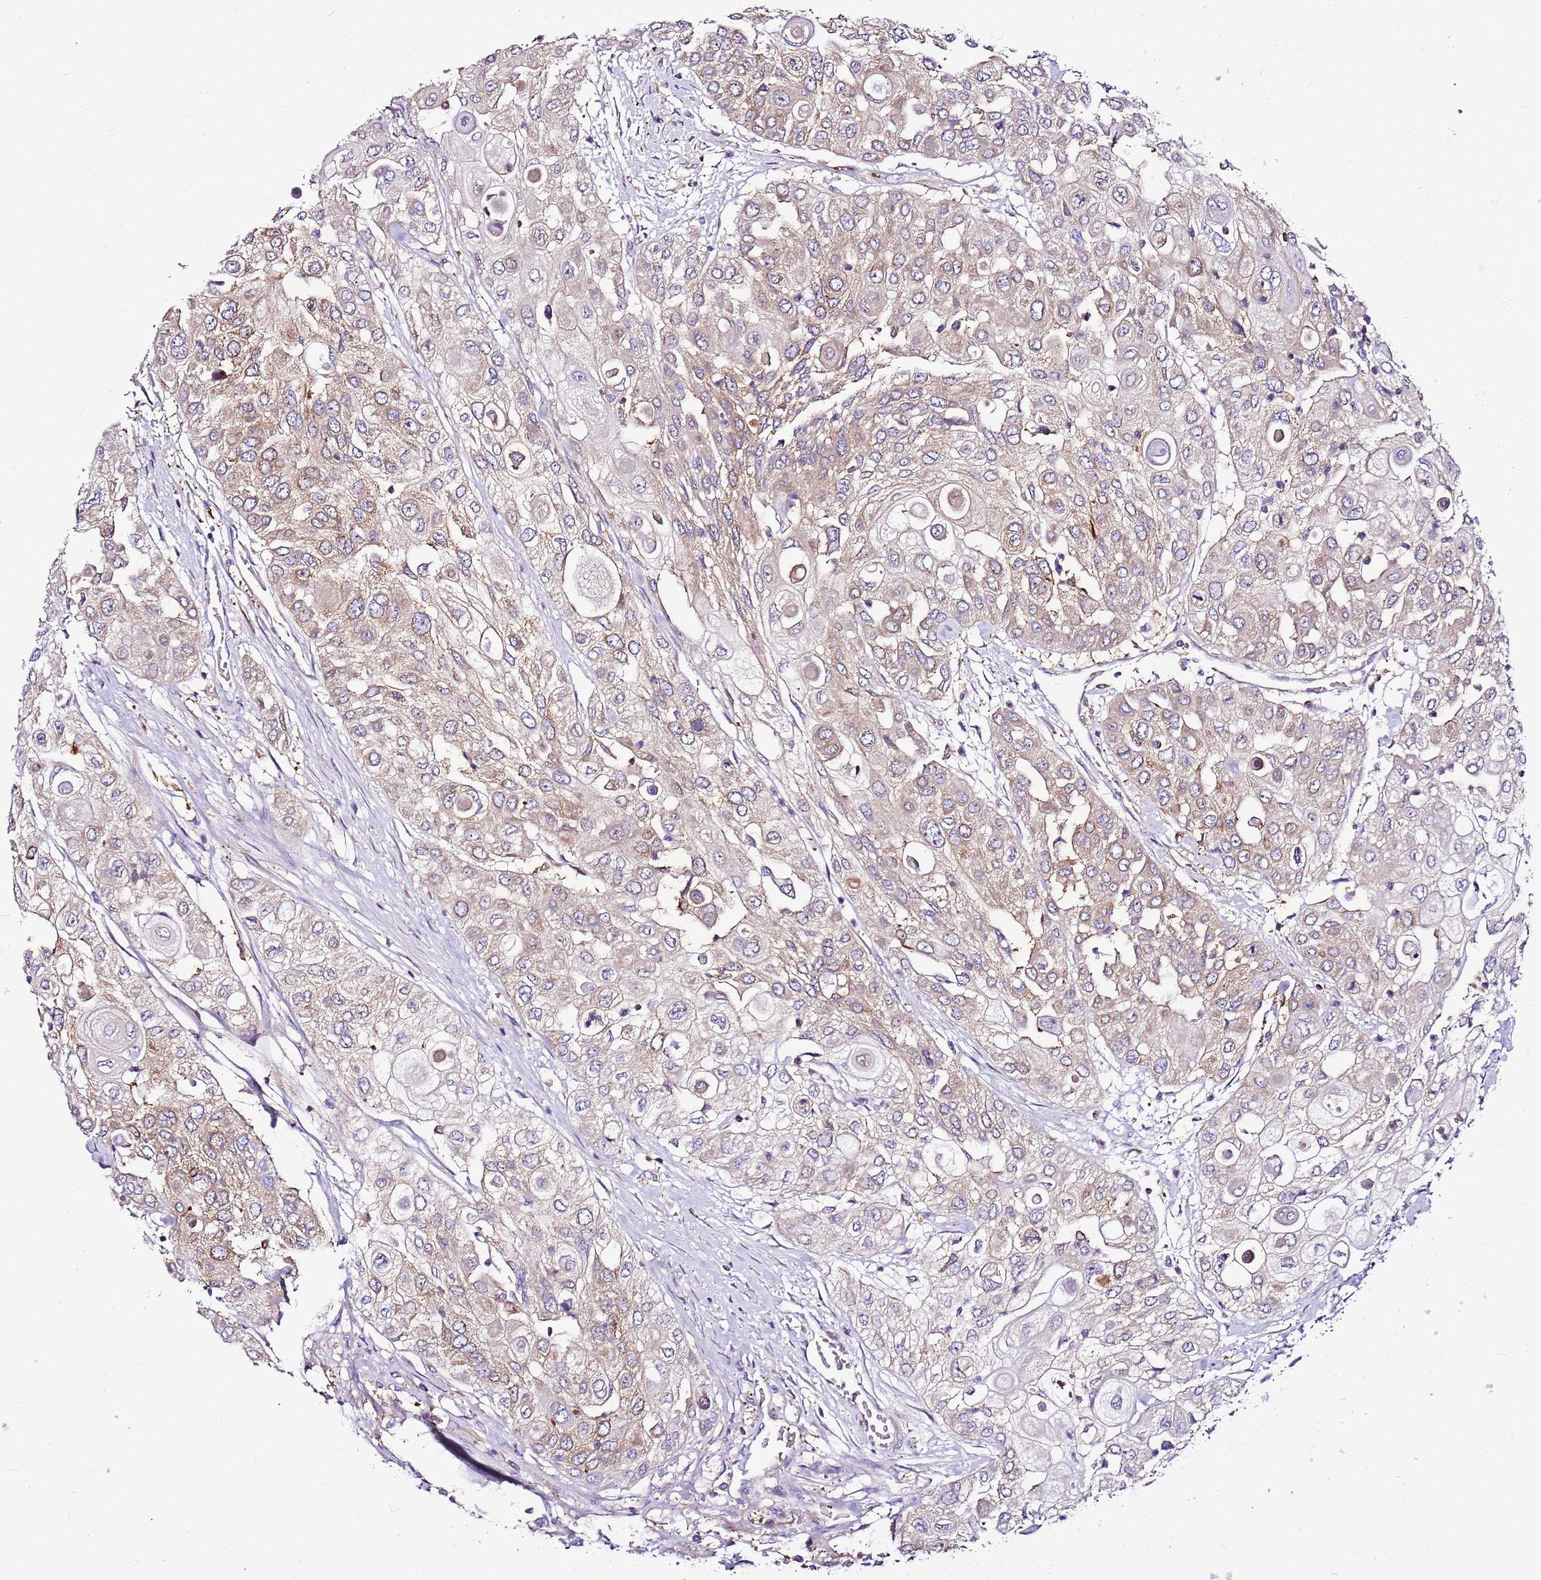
{"staining": {"intensity": "weak", "quantity": "25%-75%", "location": "cytoplasmic/membranous"}, "tissue": "urothelial cancer", "cell_type": "Tumor cells", "image_type": "cancer", "snomed": [{"axis": "morphology", "description": "Urothelial carcinoma, High grade"}, {"axis": "topography", "description": "Urinary bladder"}], "caption": "Immunohistochemistry of high-grade urothelial carcinoma demonstrates low levels of weak cytoplasmic/membranous staining in approximately 25%-75% of tumor cells.", "gene": "ATXN2L", "patient": {"sex": "female", "age": 79}}